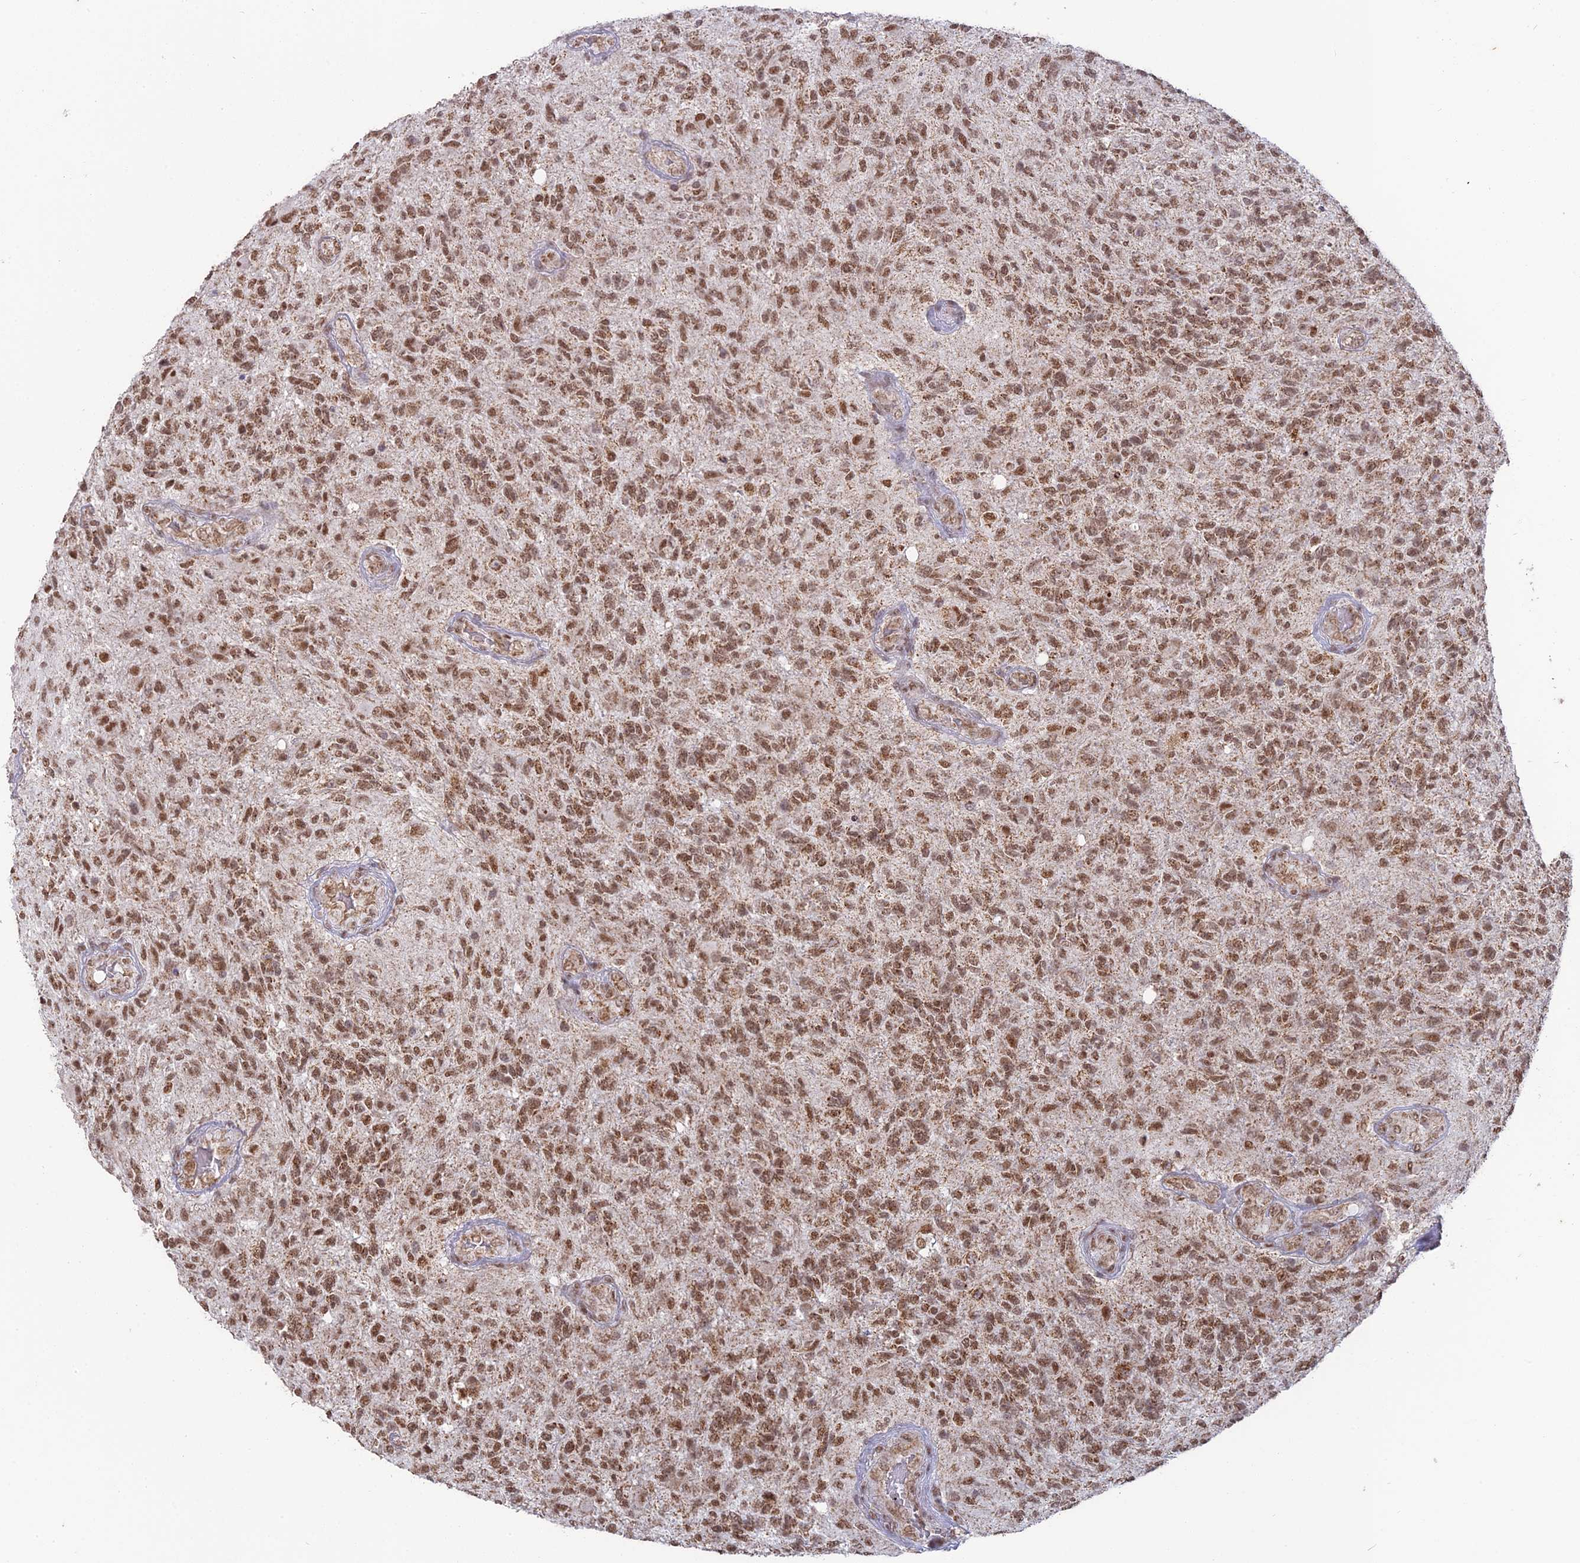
{"staining": {"intensity": "moderate", "quantity": ">75%", "location": "nuclear"}, "tissue": "glioma", "cell_type": "Tumor cells", "image_type": "cancer", "snomed": [{"axis": "morphology", "description": "Glioma, malignant, High grade"}, {"axis": "topography", "description": "Brain"}], "caption": "Immunohistochemistry staining of malignant high-grade glioma, which demonstrates medium levels of moderate nuclear positivity in about >75% of tumor cells indicating moderate nuclear protein positivity. The staining was performed using DAB (brown) for protein detection and nuclei were counterstained in hematoxylin (blue).", "gene": "ARHGAP40", "patient": {"sex": "male", "age": 56}}